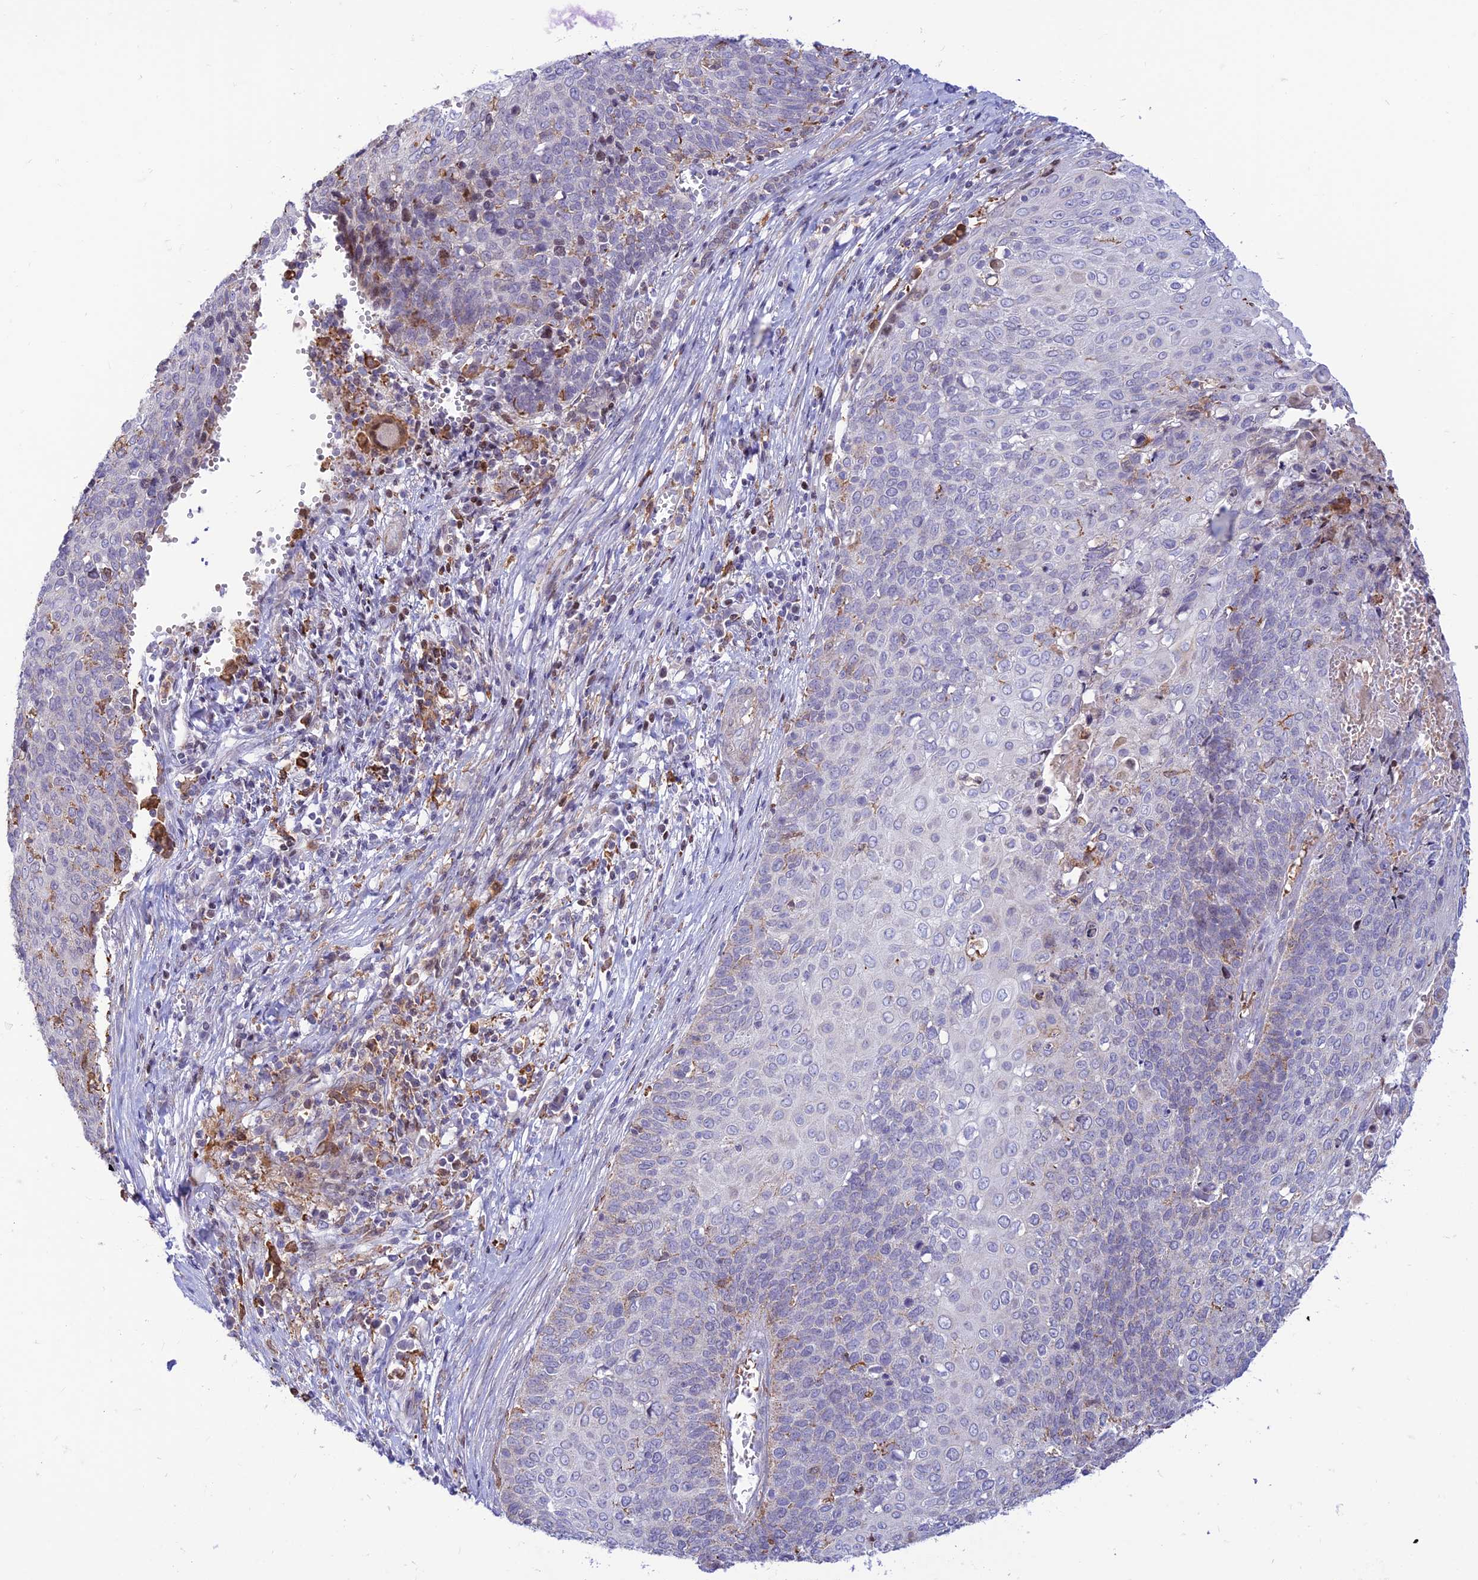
{"staining": {"intensity": "negative", "quantity": "none", "location": "none"}, "tissue": "cervical cancer", "cell_type": "Tumor cells", "image_type": "cancer", "snomed": [{"axis": "morphology", "description": "Squamous cell carcinoma, NOS"}, {"axis": "topography", "description": "Cervix"}], "caption": "Human cervical cancer (squamous cell carcinoma) stained for a protein using IHC reveals no staining in tumor cells.", "gene": "FAM186B", "patient": {"sex": "female", "age": 39}}